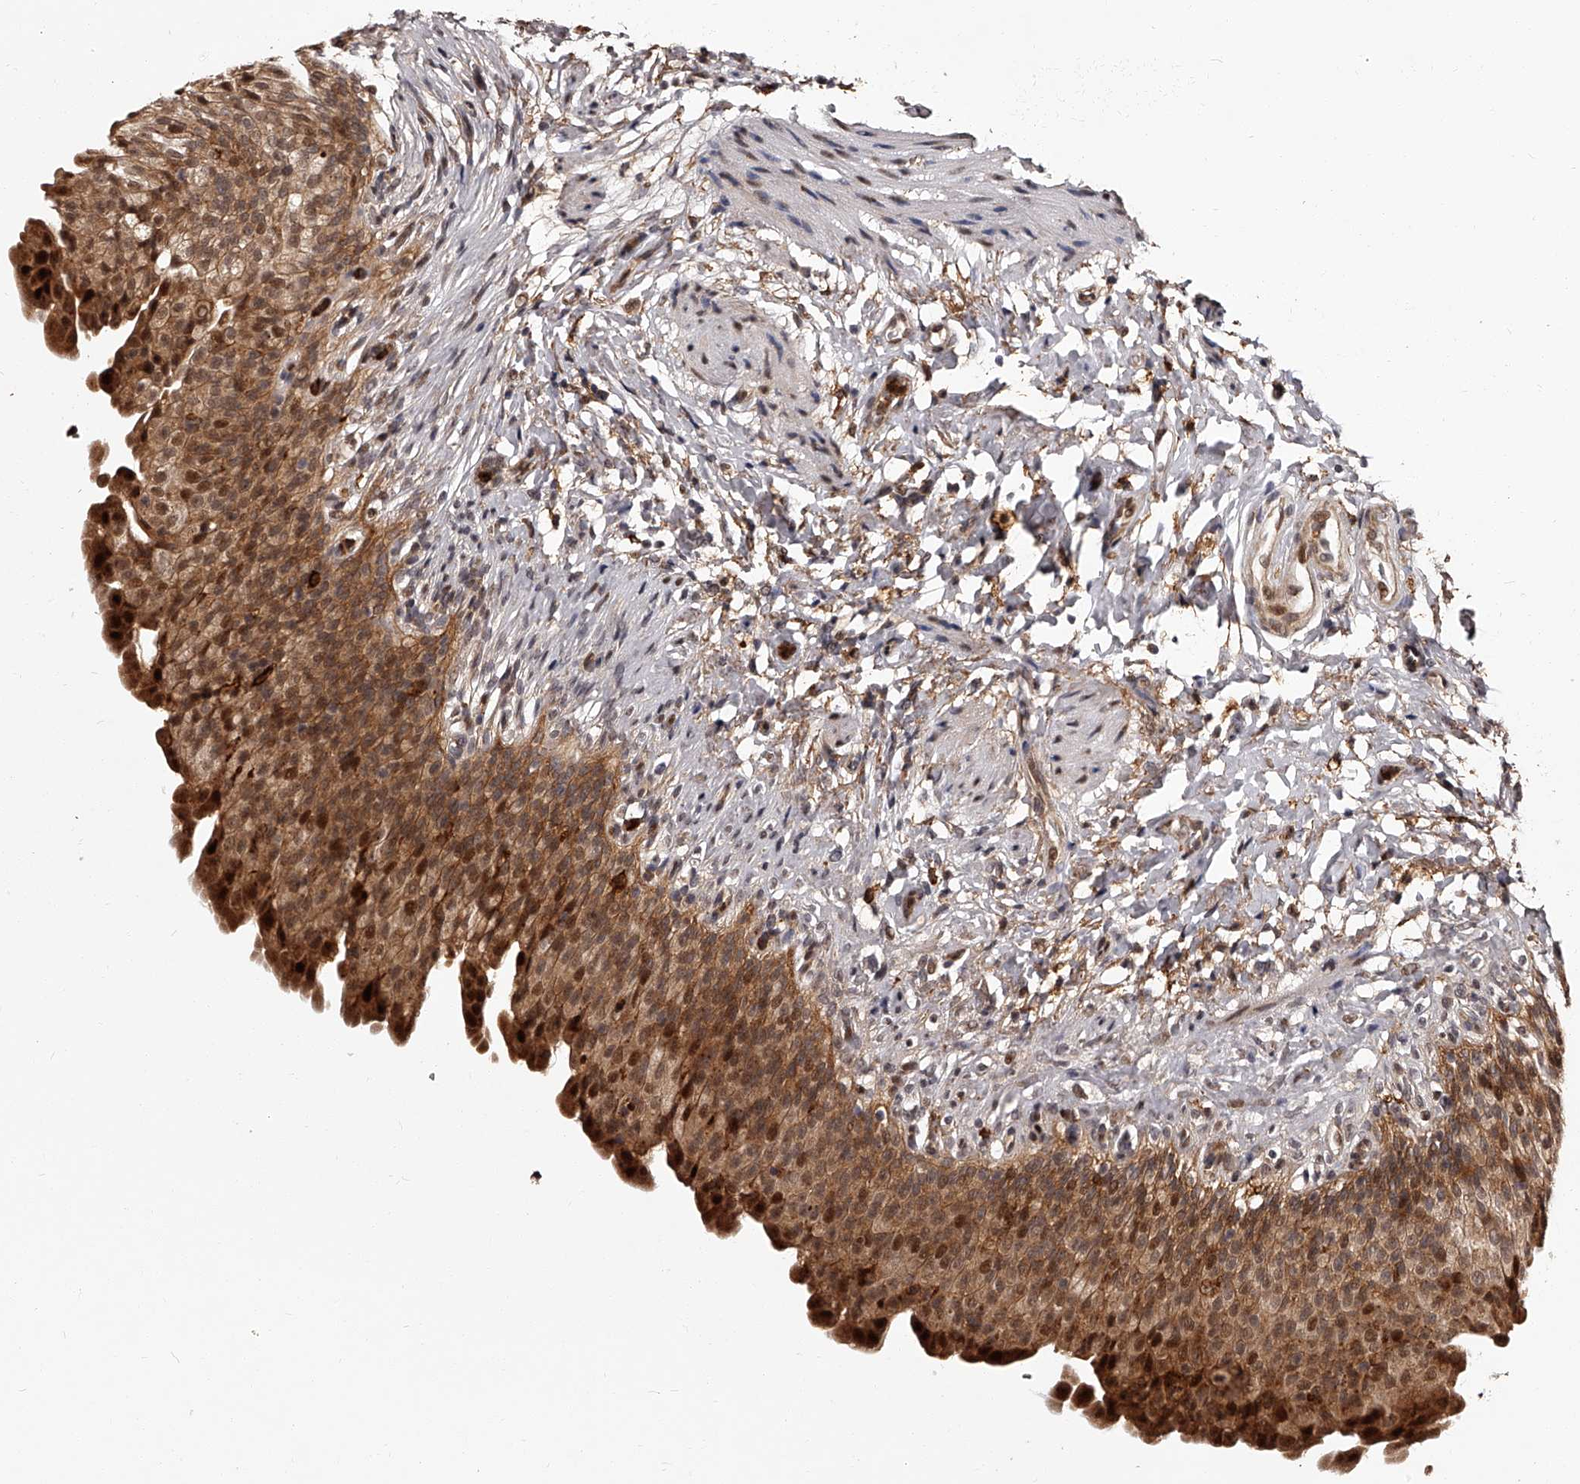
{"staining": {"intensity": "strong", "quantity": ">75%", "location": "cytoplasmic/membranous,nuclear"}, "tissue": "urinary bladder", "cell_type": "Urothelial cells", "image_type": "normal", "snomed": [{"axis": "morphology", "description": "Normal tissue, NOS"}, {"axis": "topography", "description": "Urinary bladder"}], "caption": "Urothelial cells display strong cytoplasmic/membranous,nuclear expression in about >75% of cells in unremarkable urinary bladder. The staining is performed using DAB (3,3'-diaminobenzidine) brown chromogen to label protein expression. The nuclei are counter-stained blue using hematoxylin.", "gene": "RSC1A1", "patient": {"sex": "female", "age": 79}}